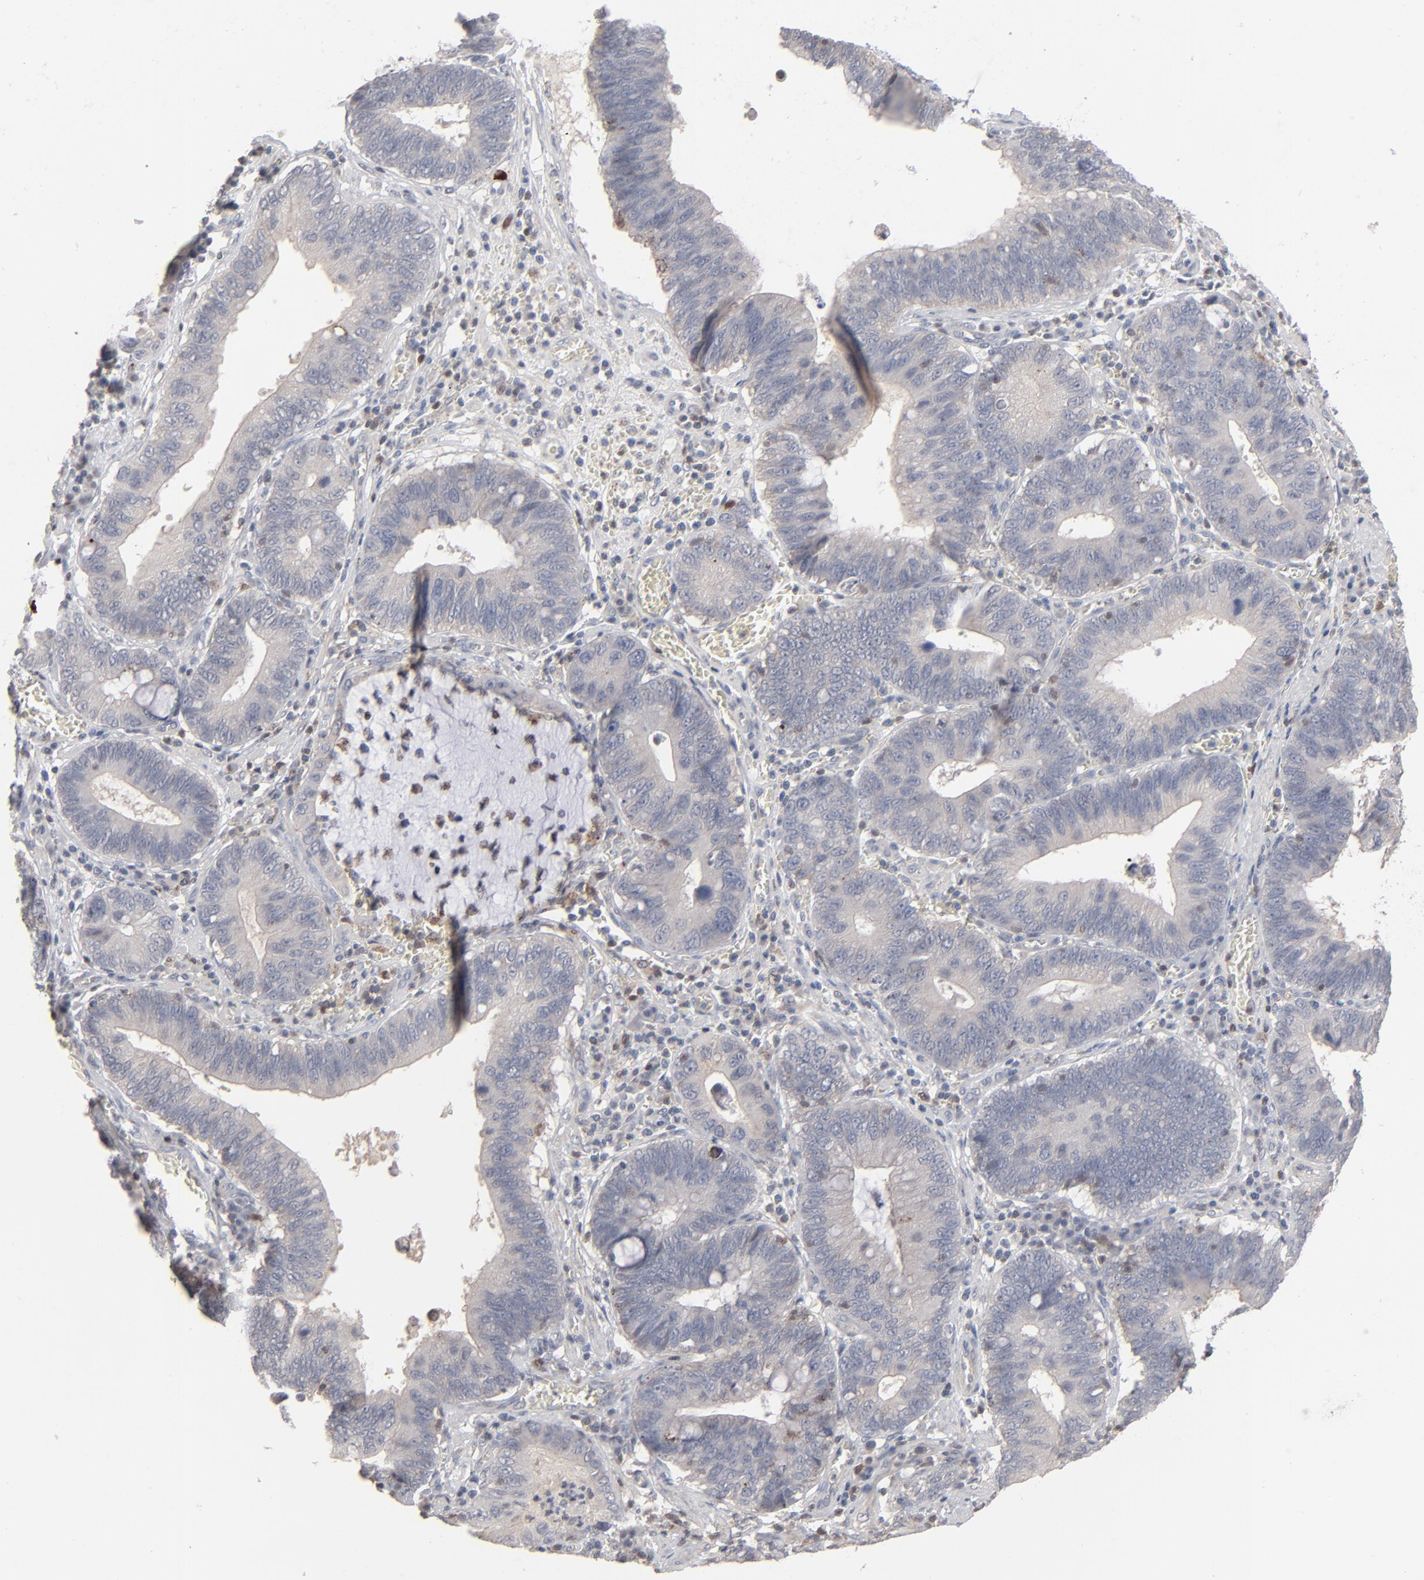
{"staining": {"intensity": "weak", "quantity": "<25%", "location": "cytoplasmic/membranous"}, "tissue": "stomach cancer", "cell_type": "Tumor cells", "image_type": "cancer", "snomed": [{"axis": "morphology", "description": "Adenocarcinoma, NOS"}, {"axis": "topography", "description": "Stomach"}, {"axis": "topography", "description": "Gastric cardia"}], "caption": "This is an IHC image of stomach cancer (adenocarcinoma). There is no staining in tumor cells.", "gene": "STAT4", "patient": {"sex": "male", "age": 59}}